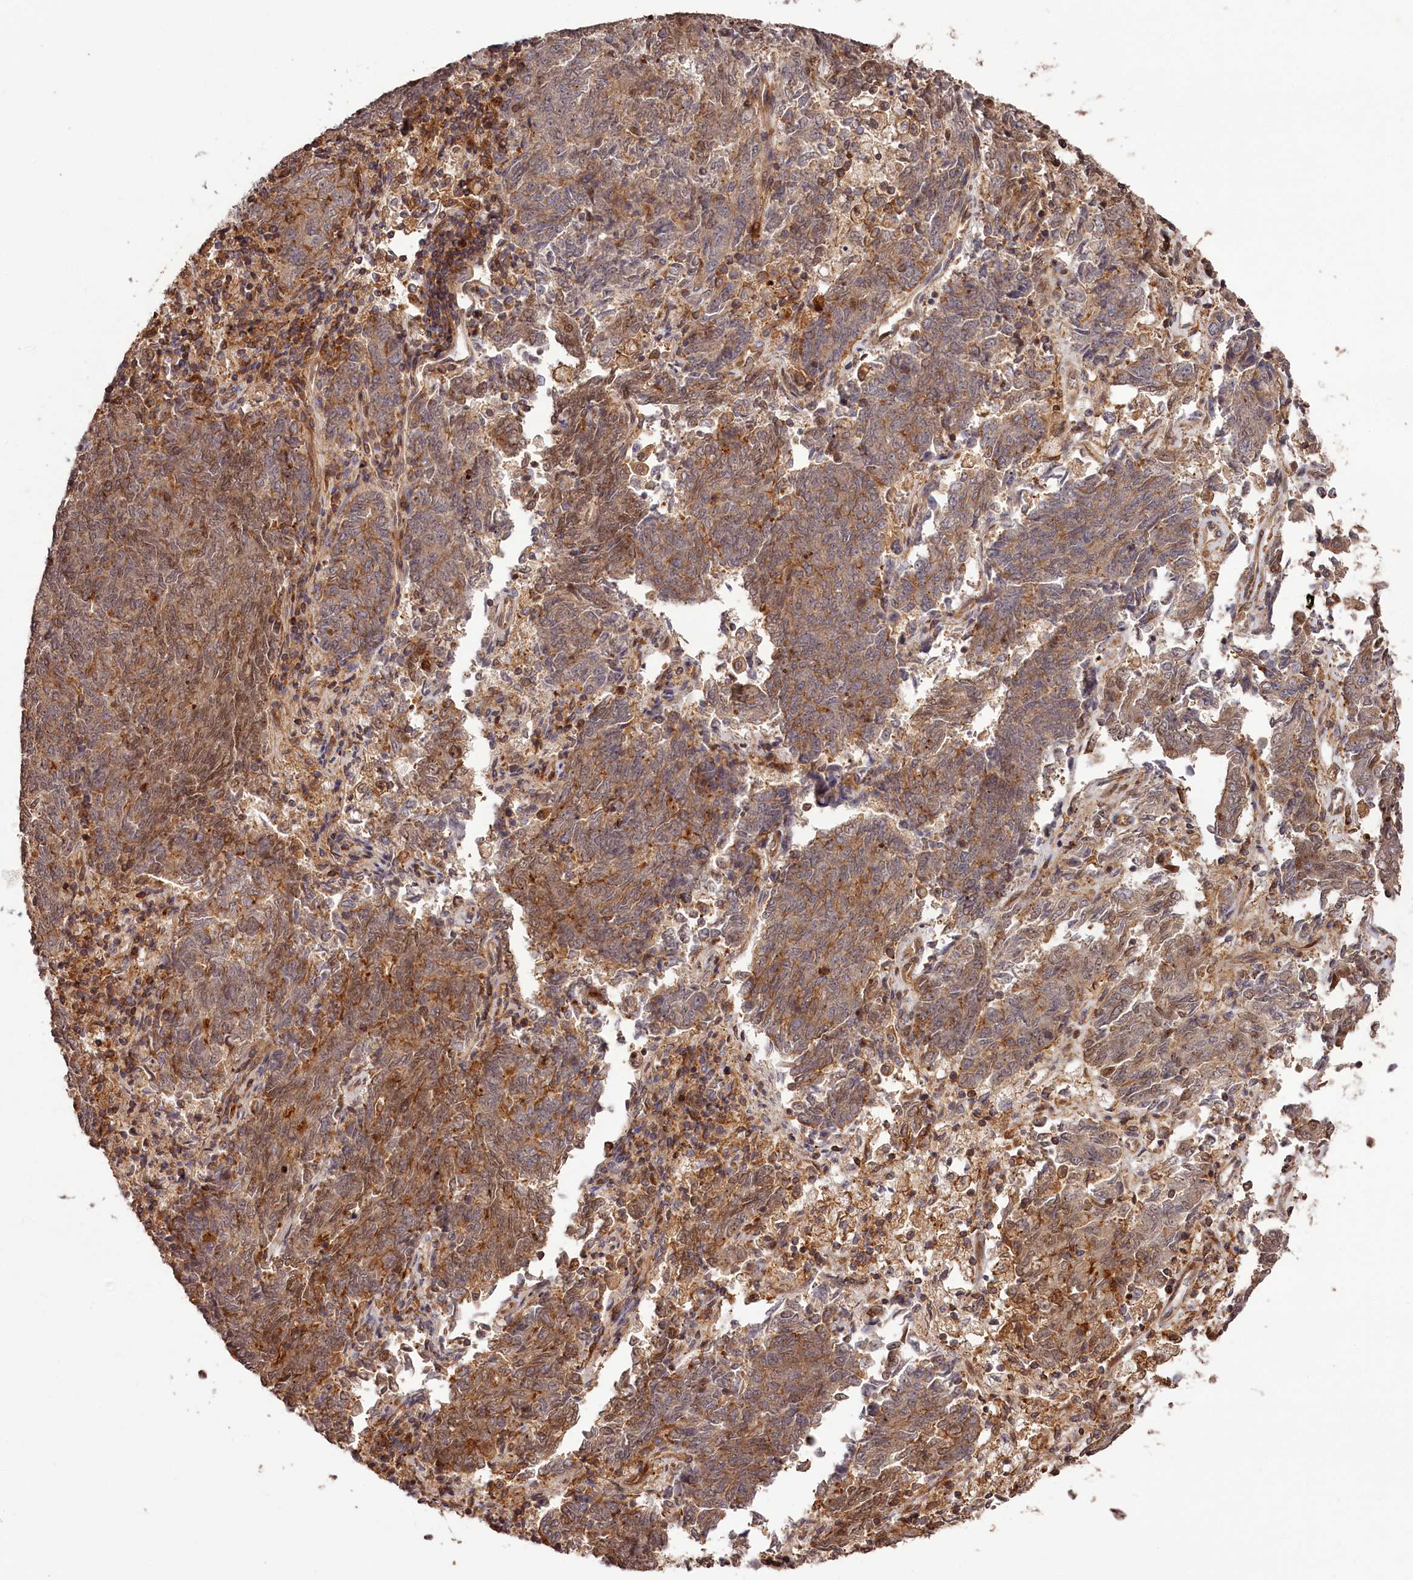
{"staining": {"intensity": "strong", "quantity": ">75%", "location": "cytoplasmic/membranous"}, "tissue": "endometrial cancer", "cell_type": "Tumor cells", "image_type": "cancer", "snomed": [{"axis": "morphology", "description": "Adenocarcinoma, NOS"}, {"axis": "topography", "description": "Endometrium"}], "caption": "The immunohistochemical stain shows strong cytoplasmic/membranous positivity in tumor cells of adenocarcinoma (endometrial) tissue. (DAB (3,3'-diaminobenzidine) IHC with brightfield microscopy, high magnification).", "gene": "KIF14", "patient": {"sex": "female", "age": 80}}